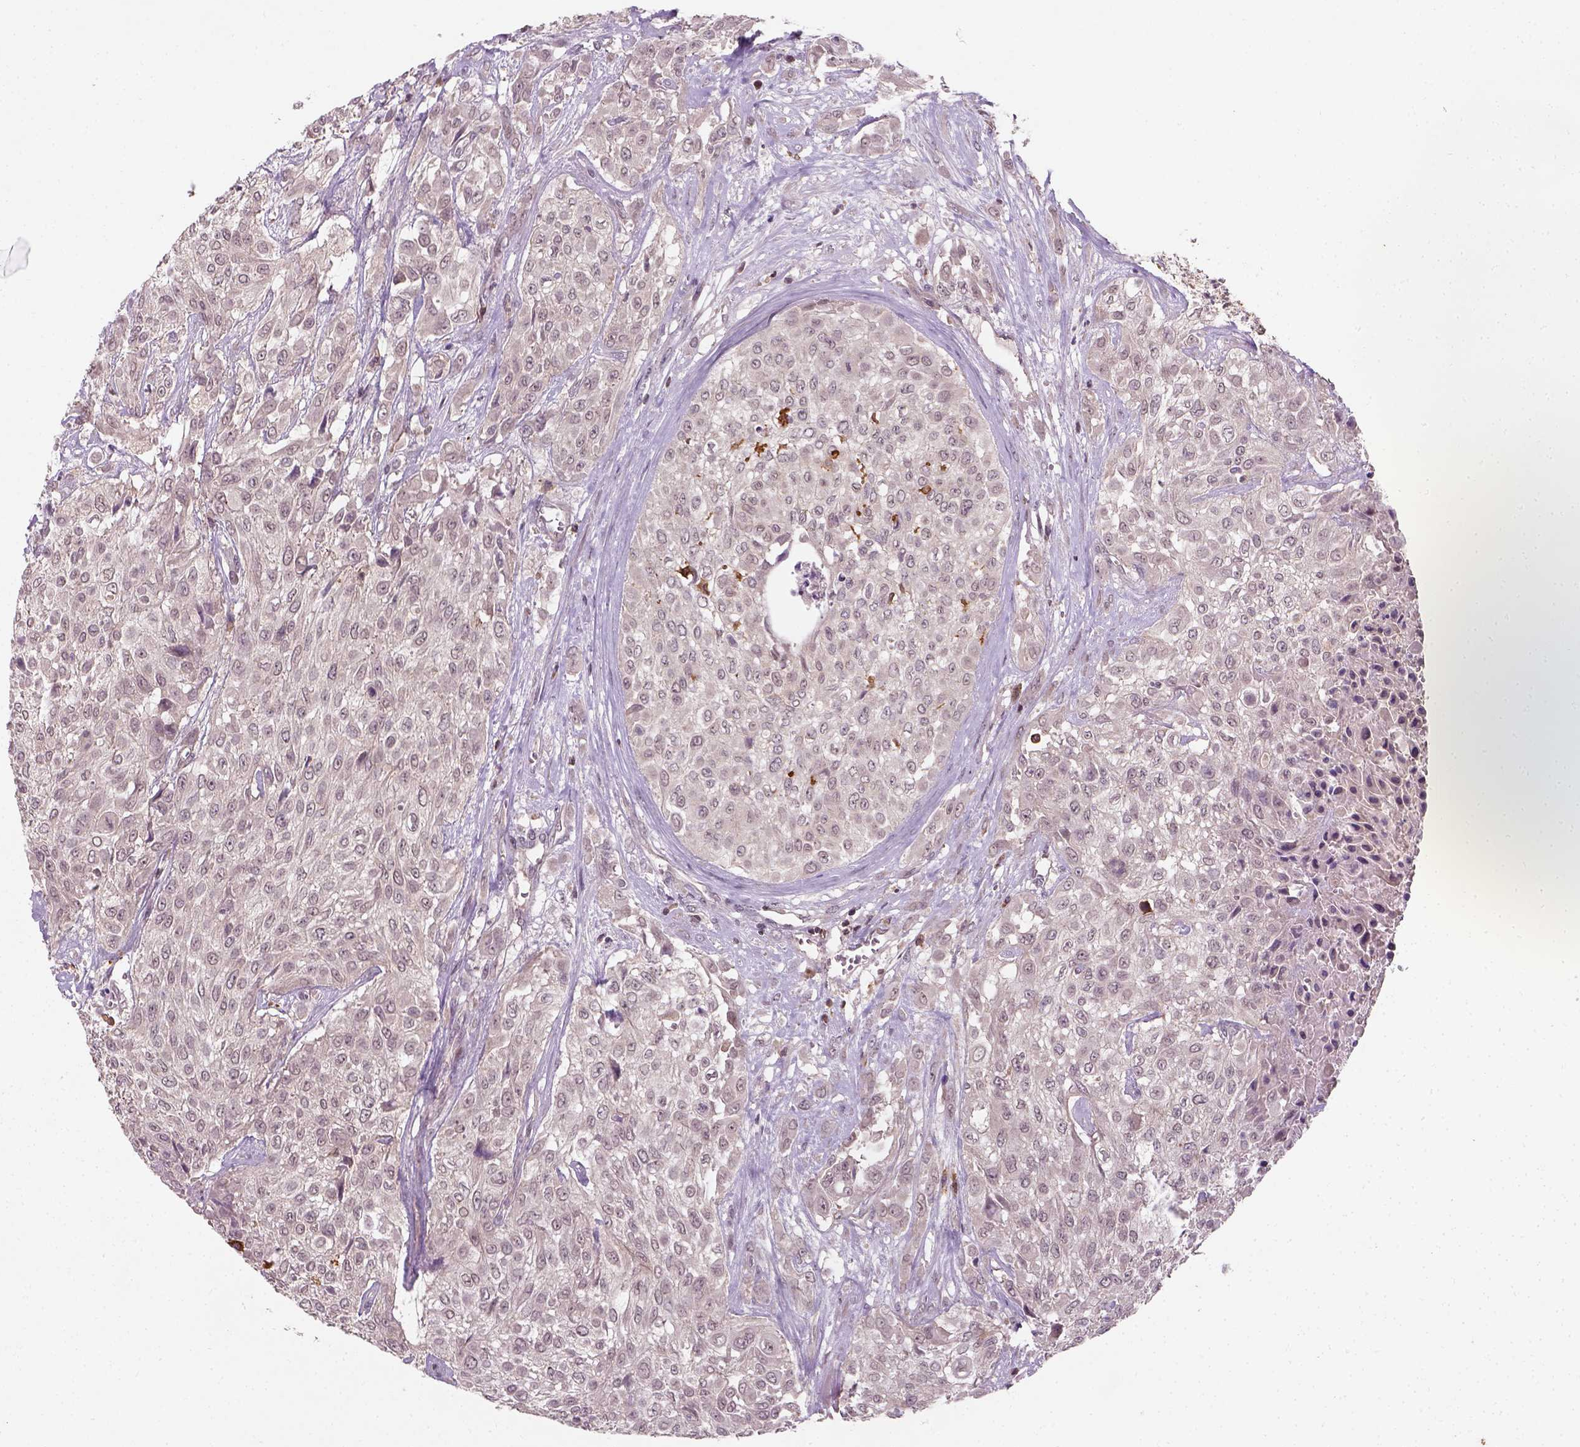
{"staining": {"intensity": "negative", "quantity": "none", "location": "none"}, "tissue": "urothelial cancer", "cell_type": "Tumor cells", "image_type": "cancer", "snomed": [{"axis": "morphology", "description": "Urothelial carcinoma, High grade"}, {"axis": "topography", "description": "Urinary bladder"}], "caption": "IHC of high-grade urothelial carcinoma shows no staining in tumor cells.", "gene": "CAMKK1", "patient": {"sex": "male", "age": 57}}